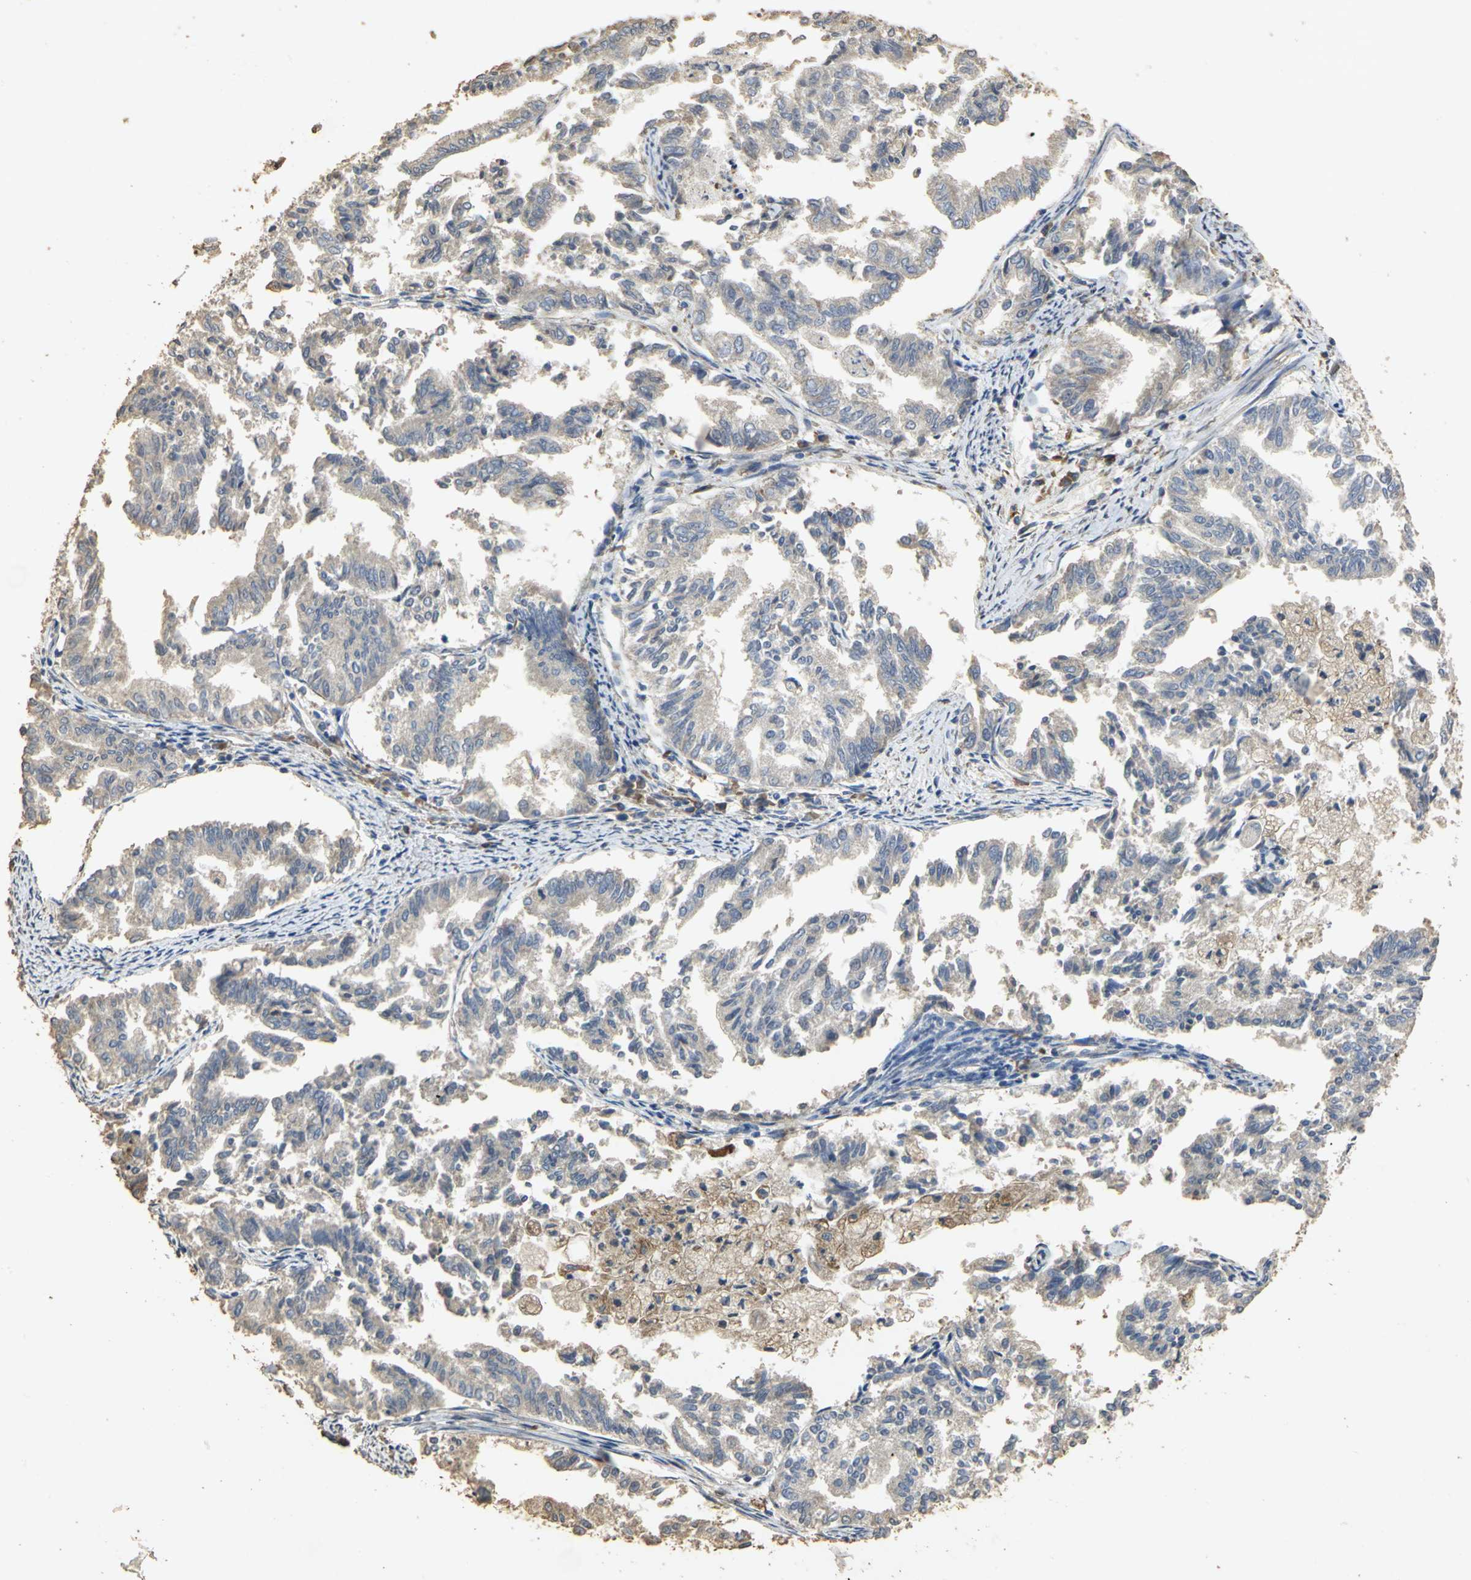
{"staining": {"intensity": "weak", "quantity": "25%-75%", "location": "cytoplasmic/membranous"}, "tissue": "endometrial cancer", "cell_type": "Tumor cells", "image_type": "cancer", "snomed": [{"axis": "morphology", "description": "Adenocarcinoma, NOS"}, {"axis": "topography", "description": "Endometrium"}], "caption": "Protein expression by immunohistochemistry (IHC) displays weak cytoplasmic/membranous expression in approximately 25%-75% of tumor cells in endometrial cancer (adenocarcinoma).", "gene": "ACSL4", "patient": {"sex": "female", "age": 79}}